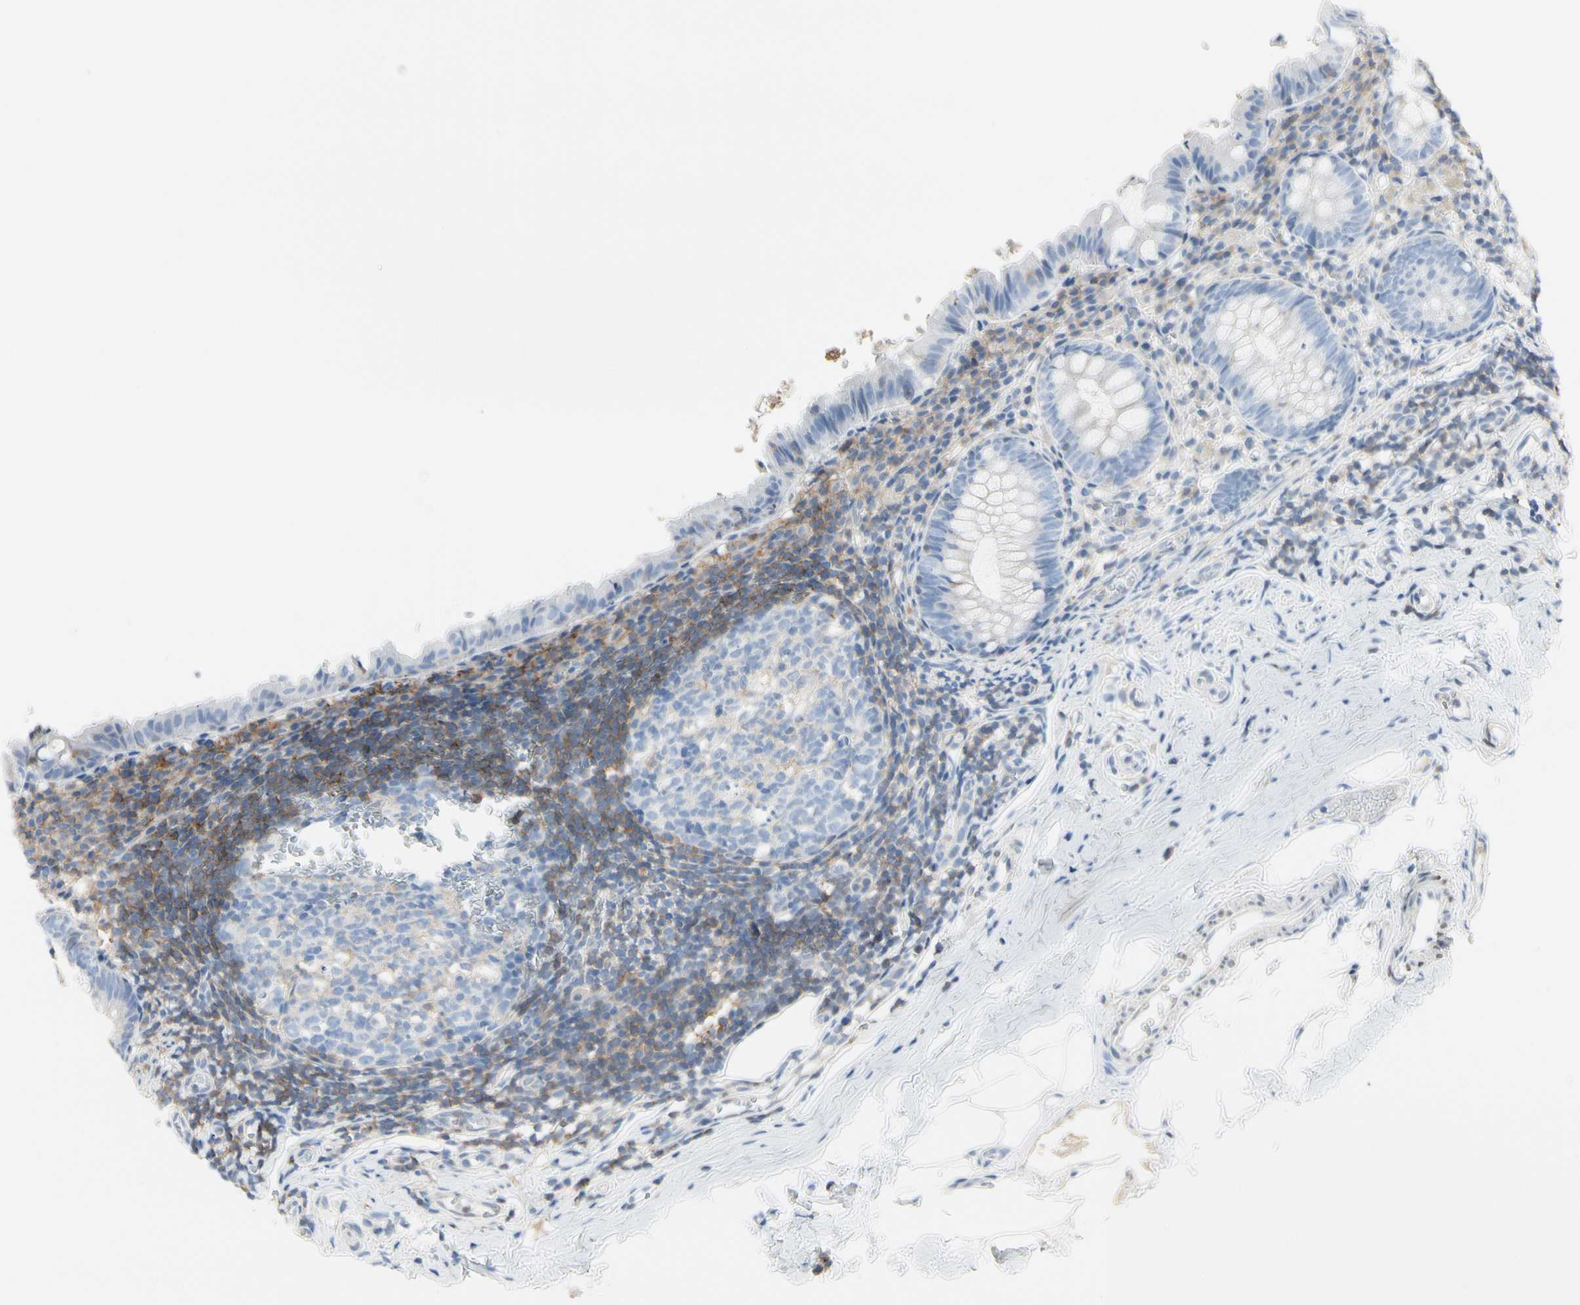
{"staining": {"intensity": "negative", "quantity": "none", "location": "none"}, "tissue": "appendix", "cell_type": "Glandular cells", "image_type": "normal", "snomed": [{"axis": "morphology", "description": "Normal tissue, NOS"}, {"axis": "topography", "description": "Appendix"}], "caption": "High power microscopy micrograph of an IHC photomicrograph of benign appendix, revealing no significant staining in glandular cells.", "gene": "CLEC2B", "patient": {"sex": "female", "age": 10}}